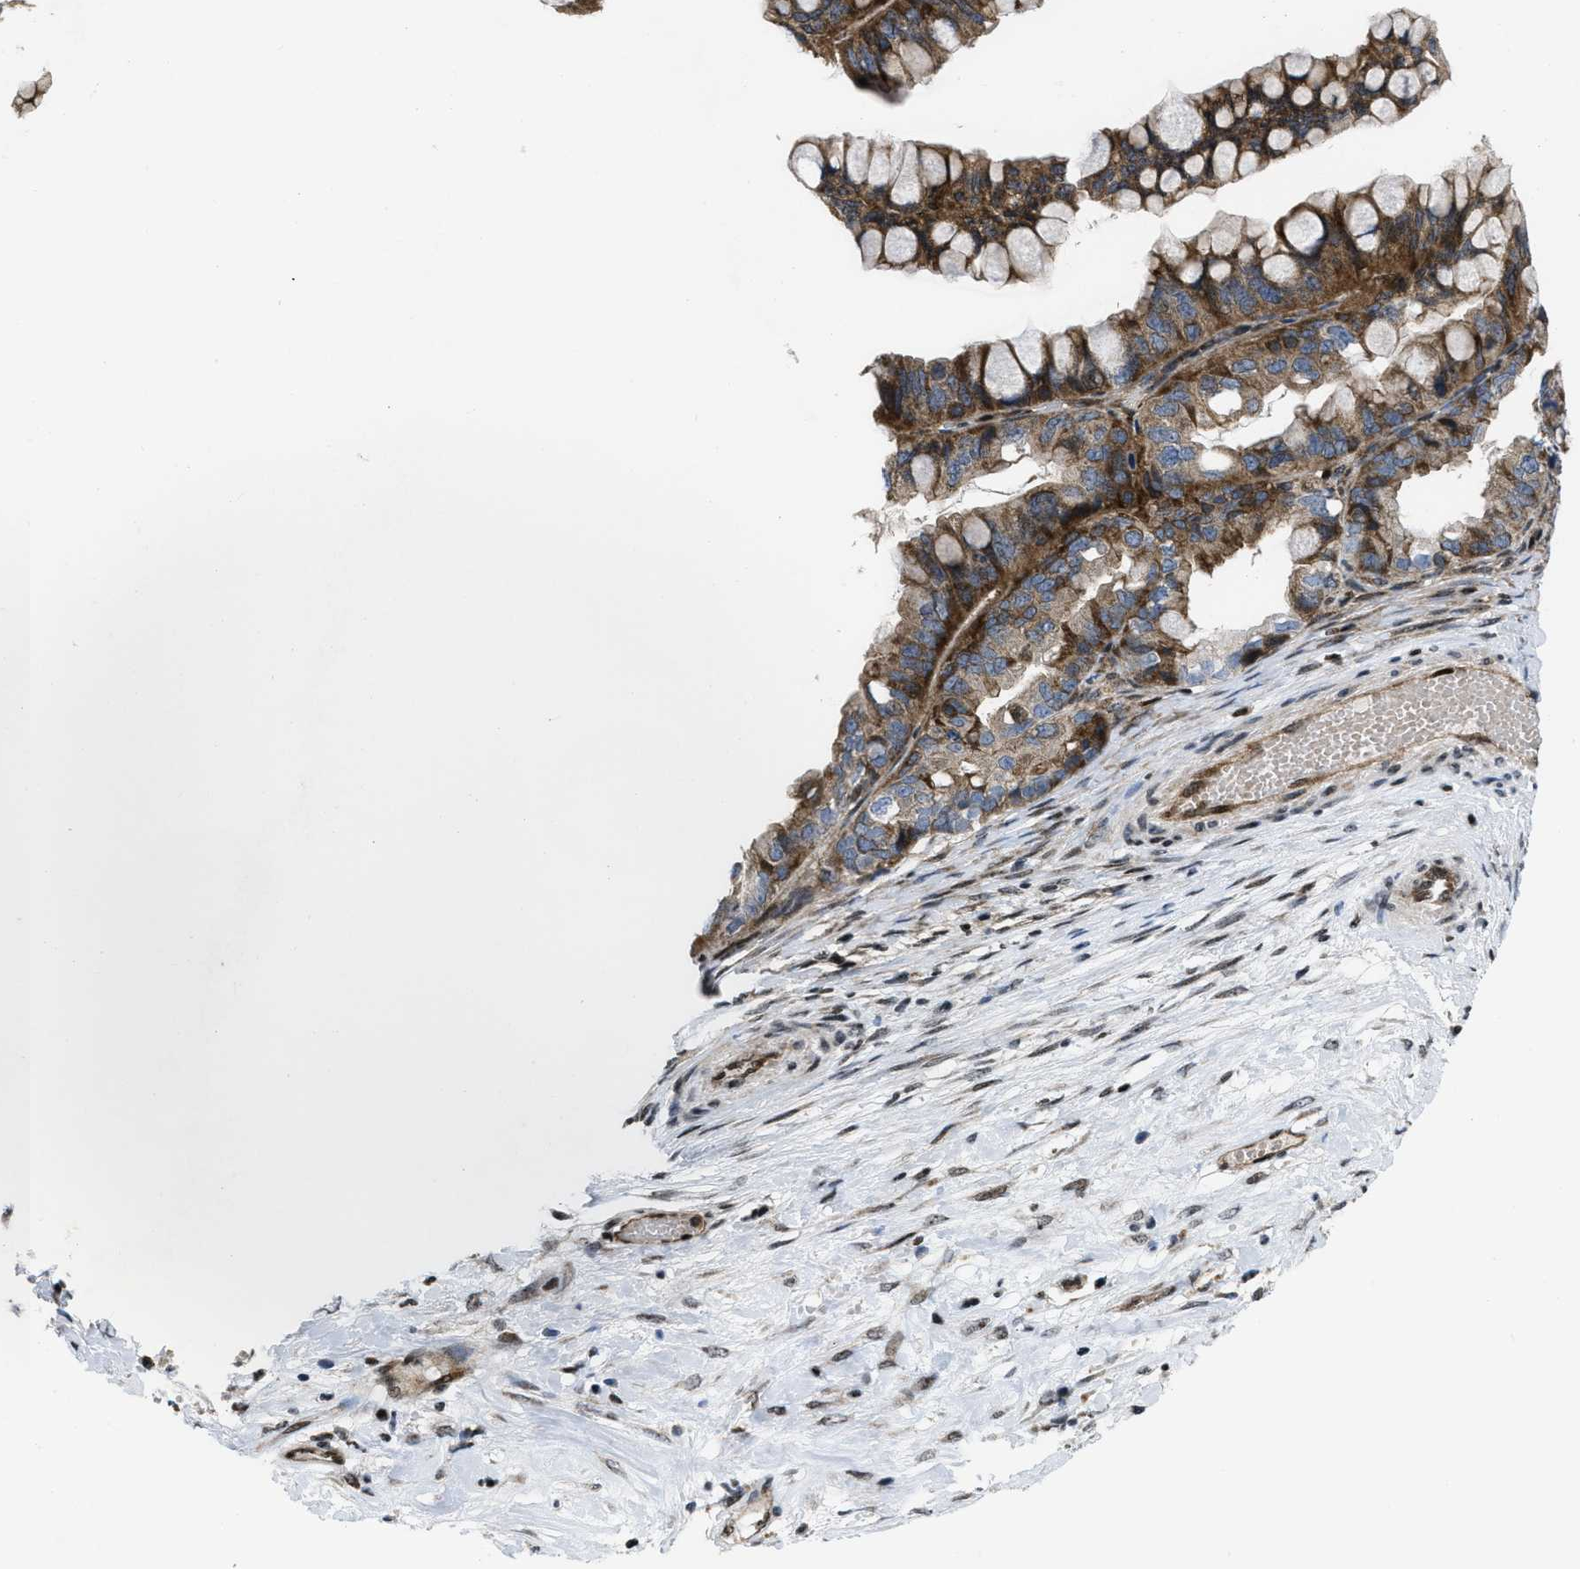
{"staining": {"intensity": "moderate", "quantity": ">75%", "location": "cytoplasmic/membranous"}, "tissue": "ovarian cancer", "cell_type": "Tumor cells", "image_type": "cancer", "snomed": [{"axis": "morphology", "description": "Cystadenocarcinoma, mucinous, NOS"}, {"axis": "topography", "description": "Ovary"}], "caption": "Immunohistochemistry (IHC) histopathology image of neoplastic tissue: mucinous cystadenocarcinoma (ovarian) stained using immunohistochemistry demonstrates medium levels of moderate protein expression localized specifically in the cytoplasmic/membranous of tumor cells, appearing as a cytoplasmic/membranous brown color.", "gene": "PPP2CB", "patient": {"sex": "female", "age": 80}}